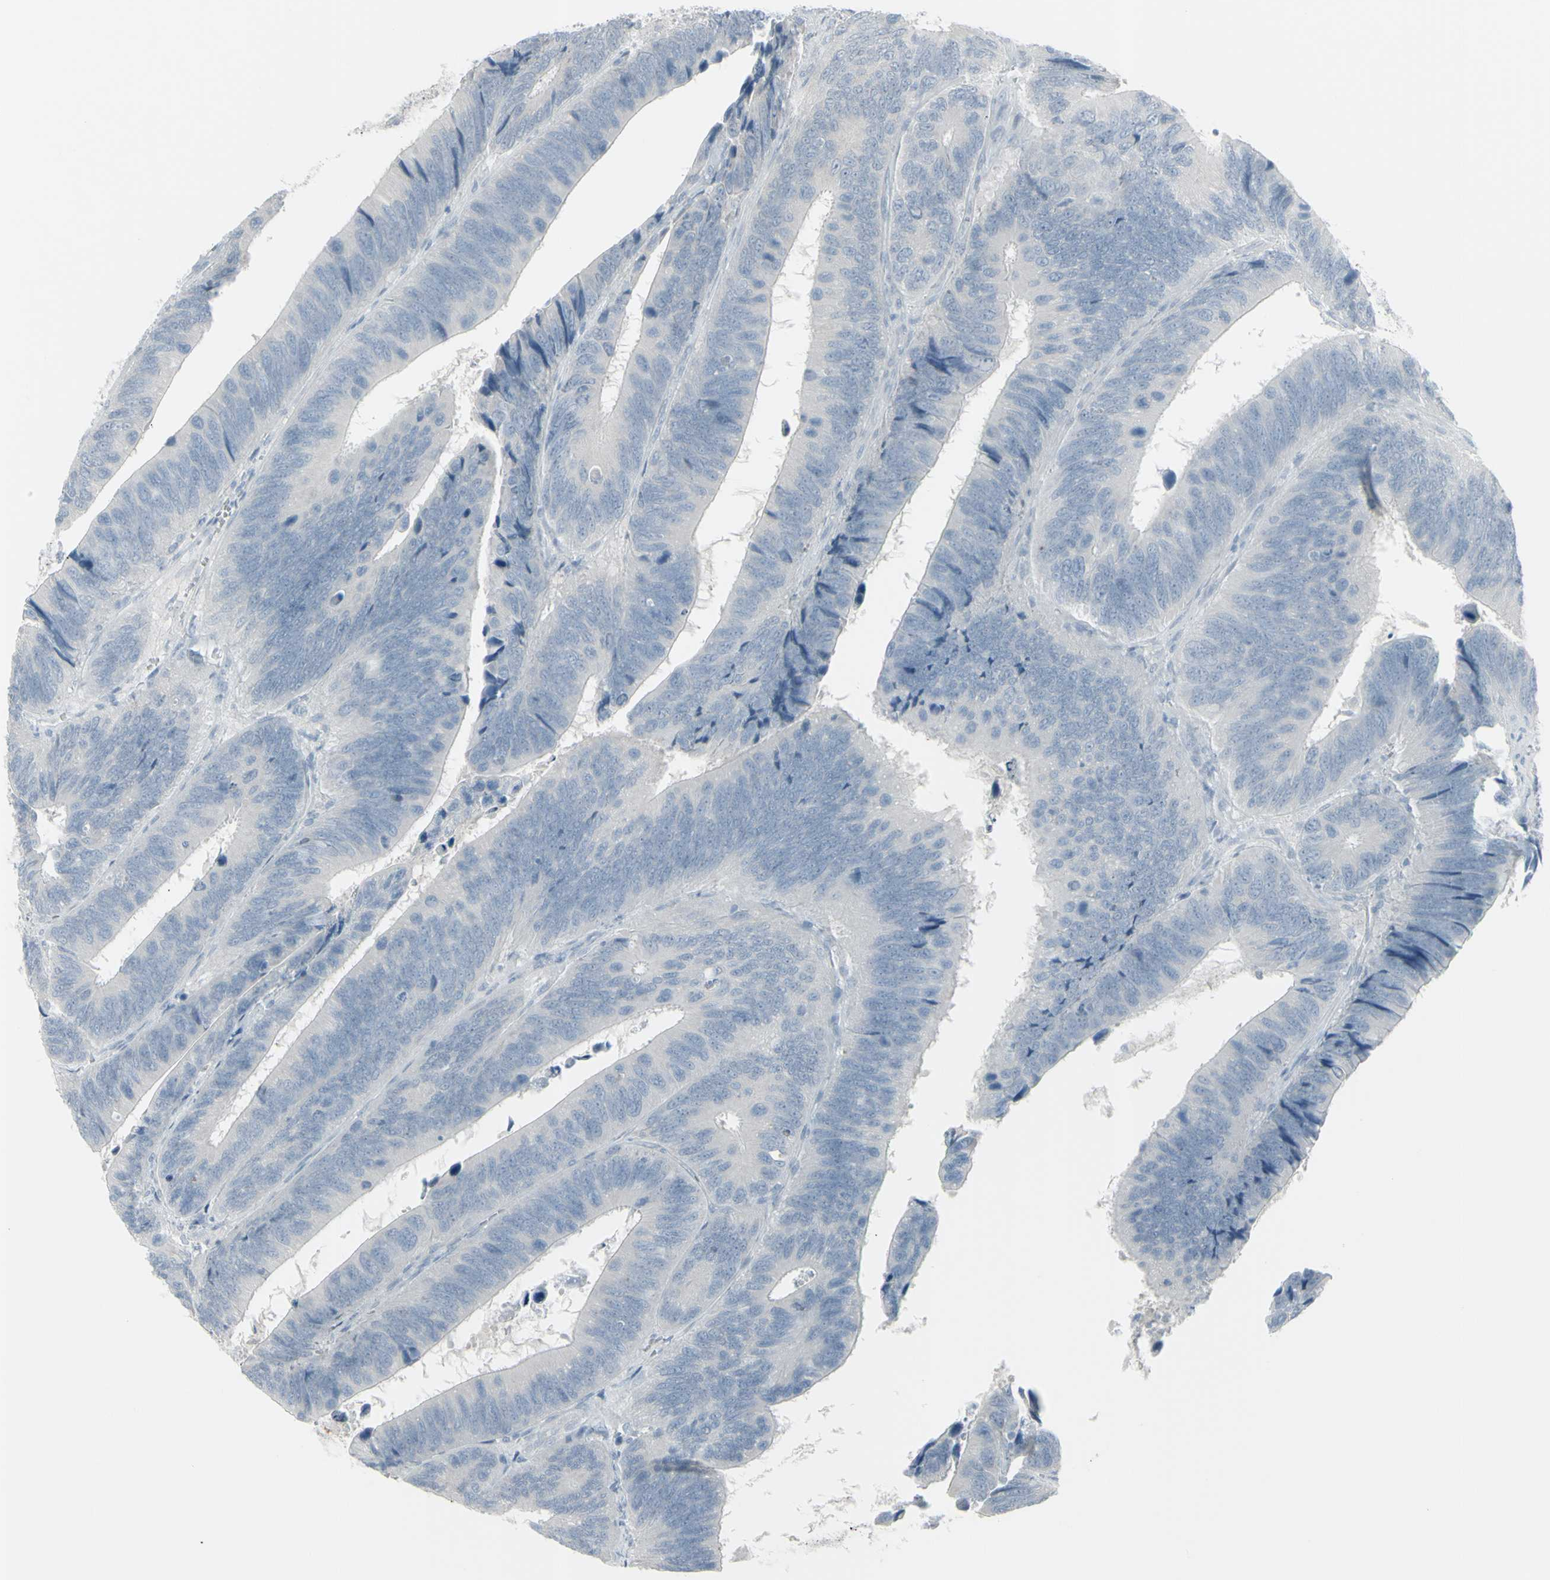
{"staining": {"intensity": "negative", "quantity": "none", "location": "none"}, "tissue": "colorectal cancer", "cell_type": "Tumor cells", "image_type": "cancer", "snomed": [{"axis": "morphology", "description": "Adenocarcinoma, NOS"}, {"axis": "topography", "description": "Colon"}], "caption": "High power microscopy micrograph of an immunohistochemistry image of adenocarcinoma (colorectal), revealing no significant expression in tumor cells. (Brightfield microscopy of DAB (3,3'-diaminobenzidine) IHC at high magnification).", "gene": "RAB3A", "patient": {"sex": "male", "age": 72}}